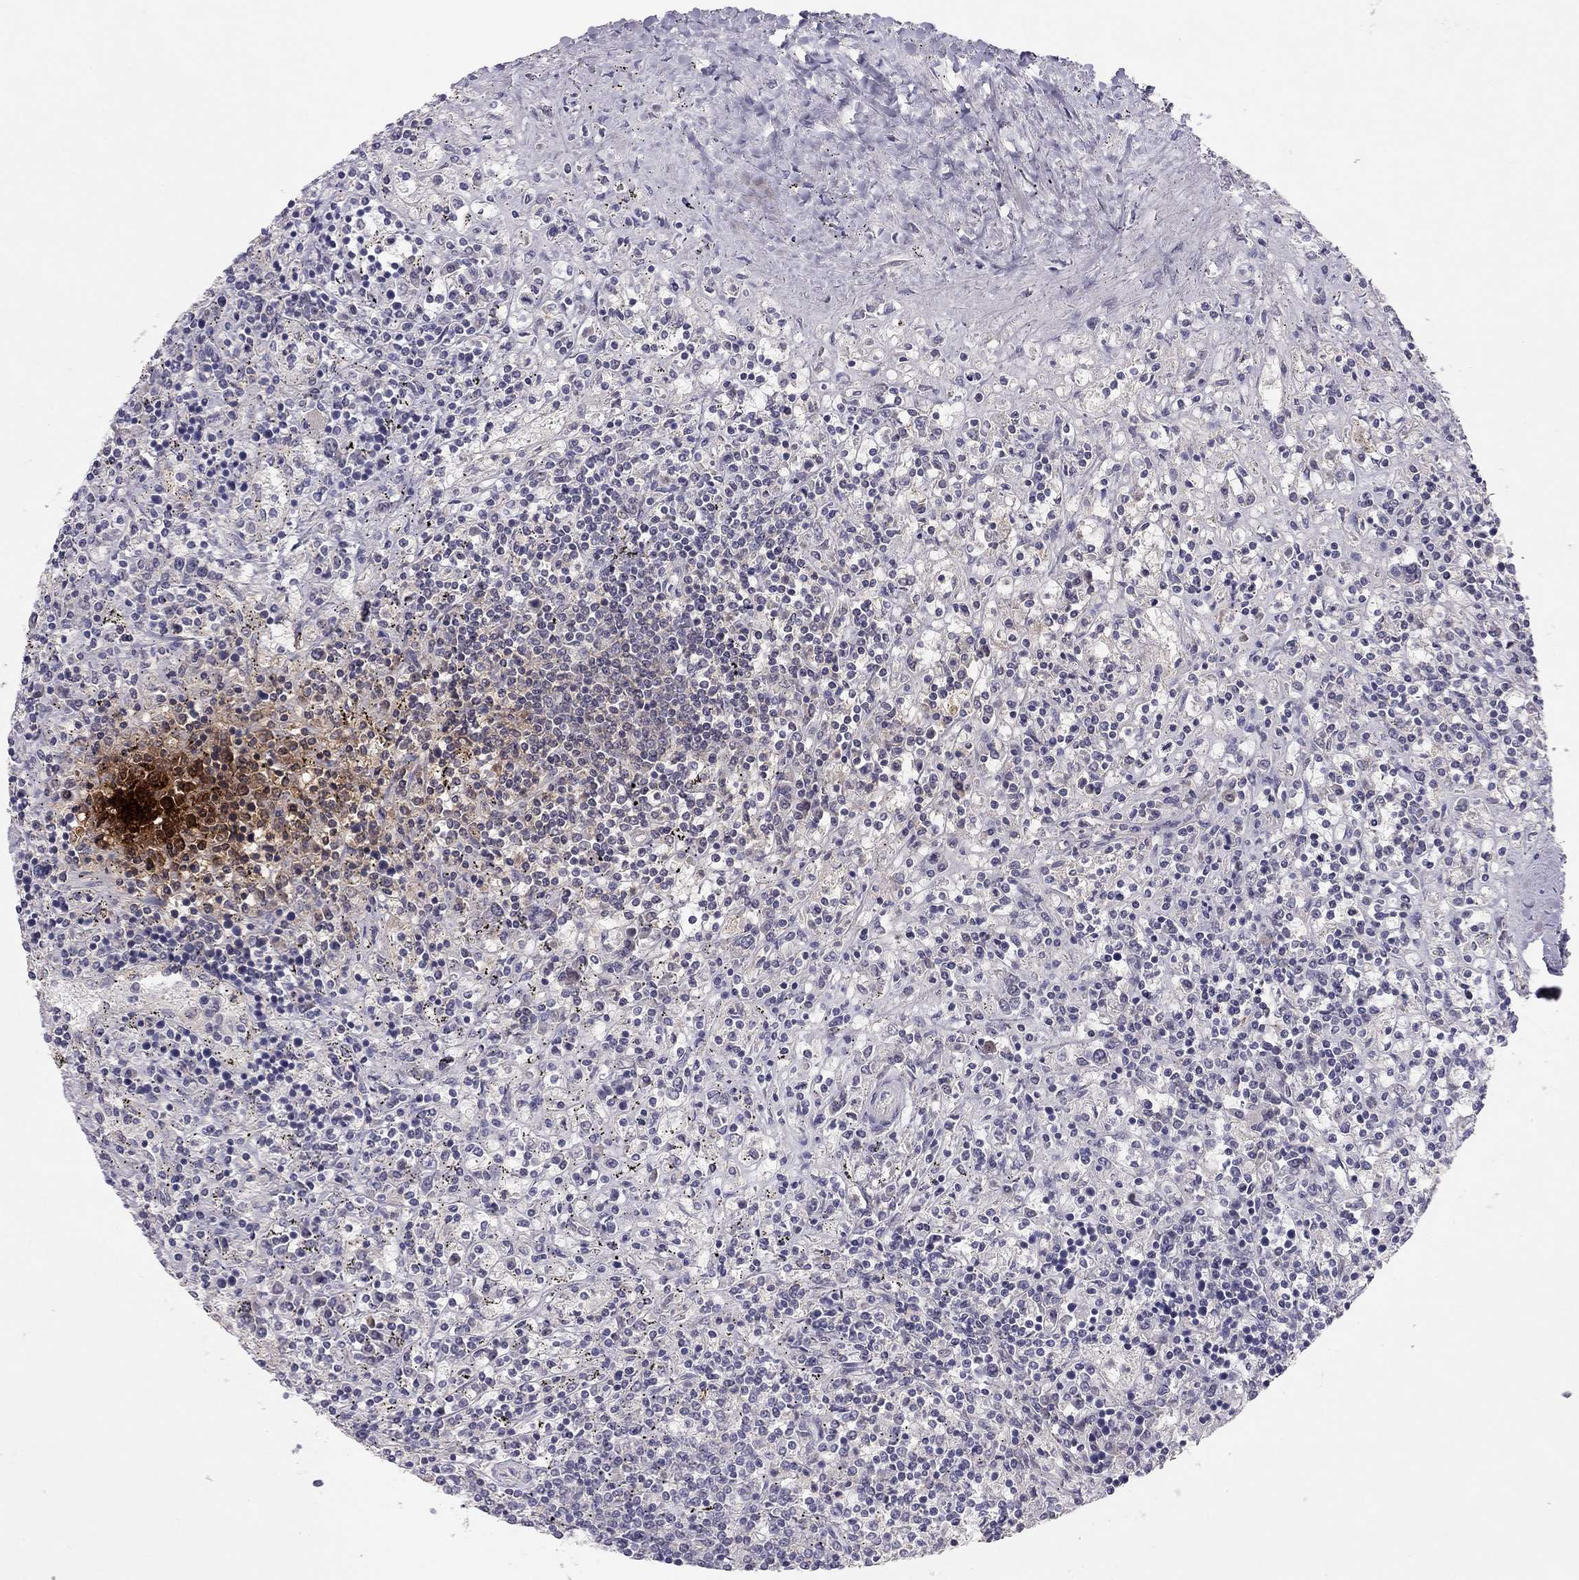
{"staining": {"intensity": "negative", "quantity": "none", "location": "none"}, "tissue": "lymphoma", "cell_type": "Tumor cells", "image_type": "cancer", "snomed": [{"axis": "morphology", "description": "Malignant lymphoma, non-Hodgkin's type, Low grade"}, {"axis": "topography", "description": "Spleen"}], "caption": "Malignant lymphoma, non-Hodgkin's type (low-grade) was stained to show a protein in brown. There is no significant positivity in tumor cells.", "gene": "ADORA2A", "patient": {"sex": "male", "age": 62}}